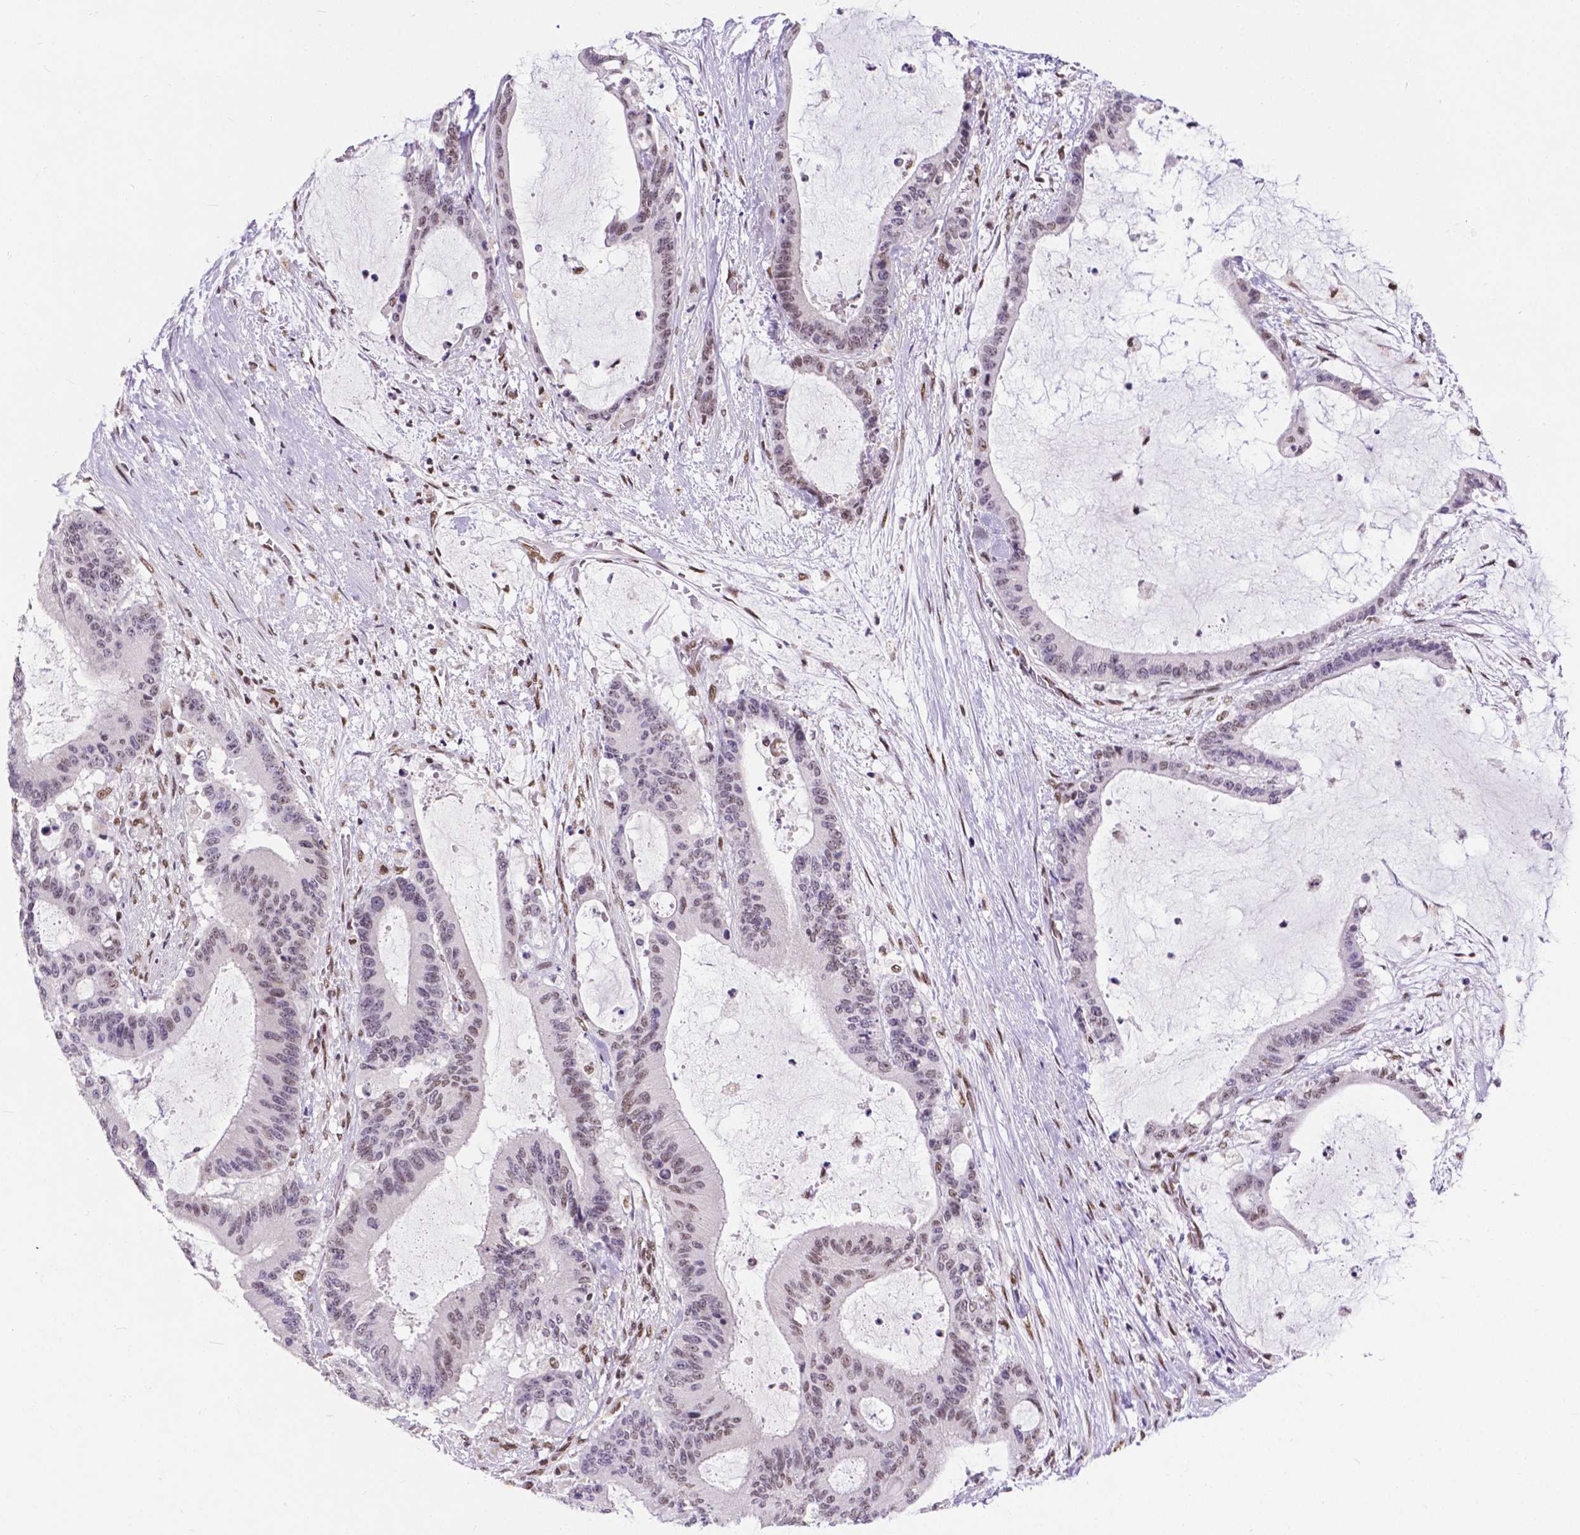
{"staining": {"intensity": "weak", "quantity": "<25%", "location": "nuclear"}, "tissue": "liver cancer", "cell_type": "Tumor cells", "image_type": "cancer", "snomed": [{"axis": "morphology", "description": "Normal tissue, NOS"}, {"axis": "morphology", "description": "Cholangiocarcinoma"}, {"axis": "topography", "description": "Liver"}, {"axis": "topography", "description": "Peripheral nerve tissue"}], "caption": "Immunohistochemistry of liver cholangiocarcinoma demonstrates no positivity in tumor cells.", "gene": "ATRX", "patient": {"sex": "female", "age": 73}}